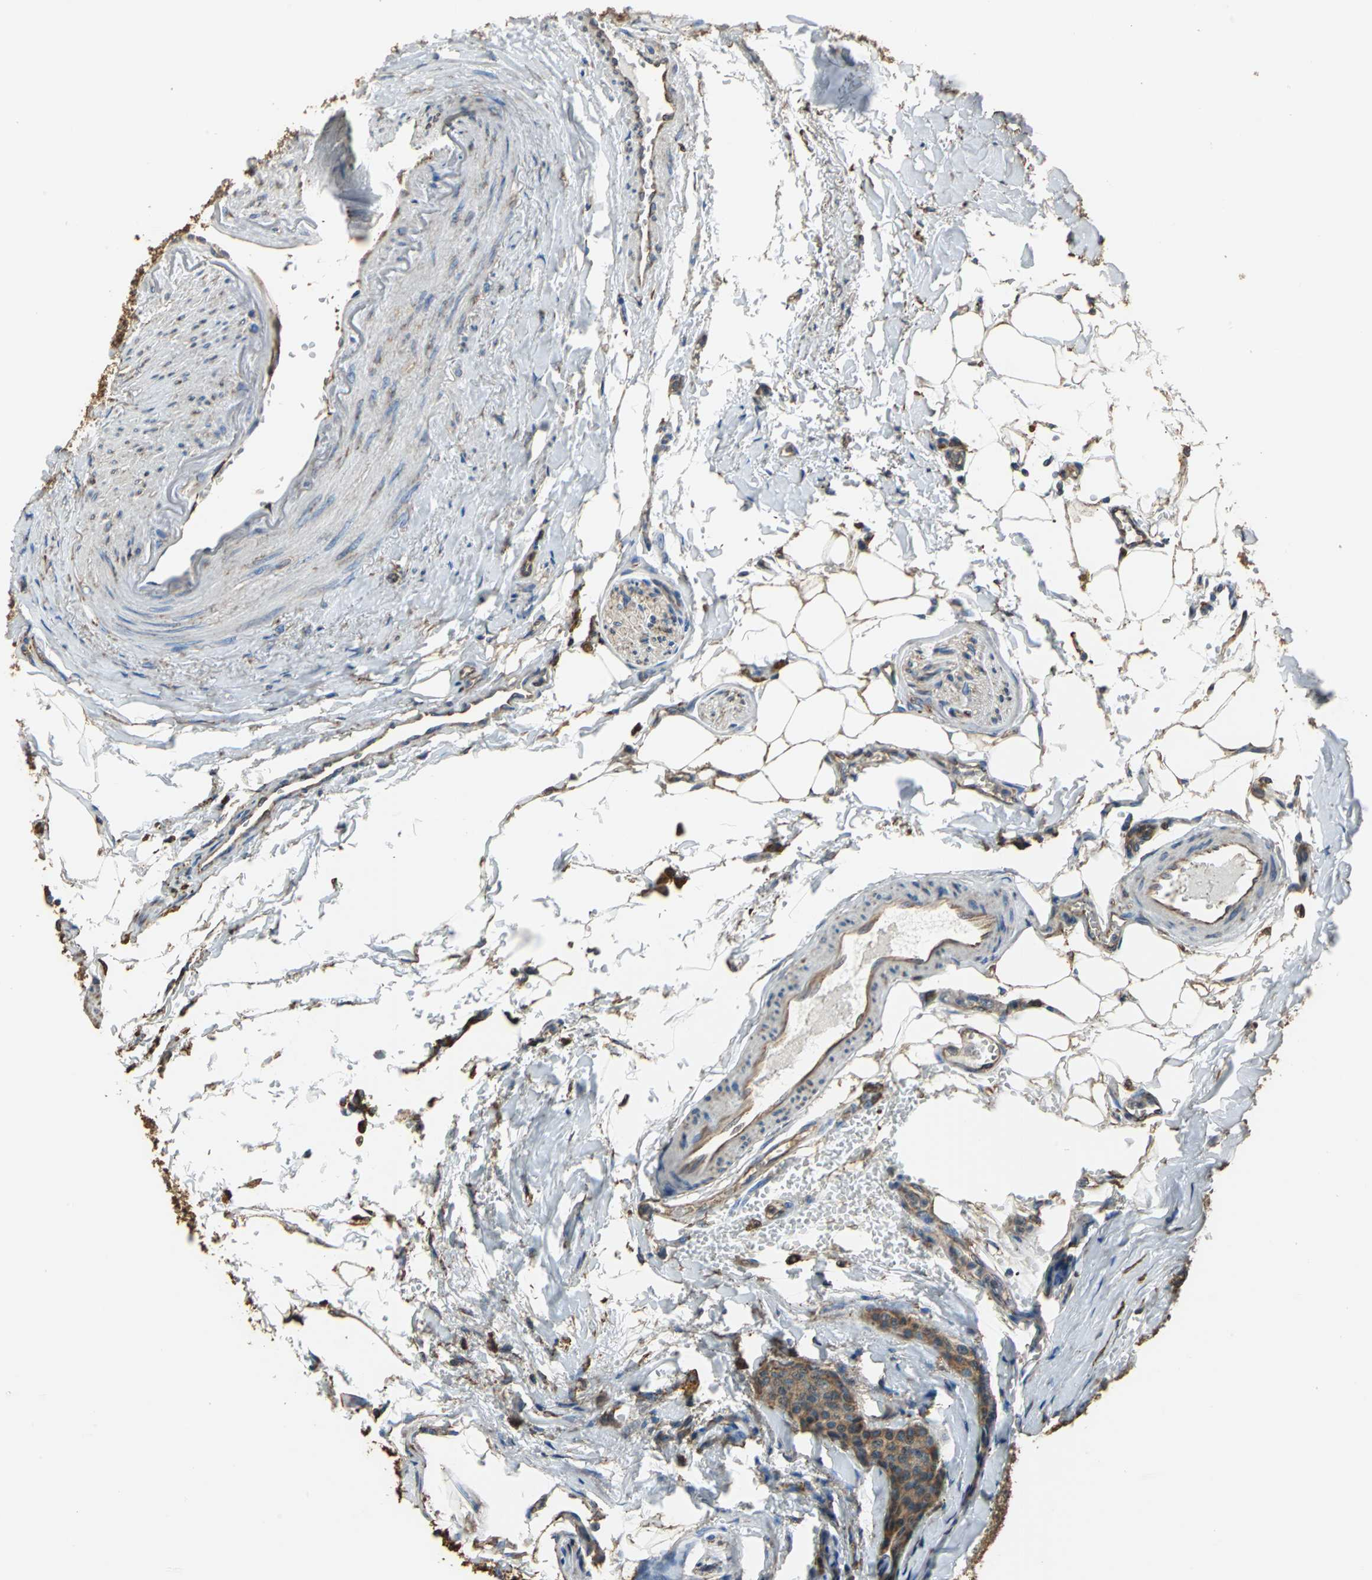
{"staining": {"intensity": "moderate", "quantity": ">75%", "location": "cytoplasmic/membranous"}, "tissue": "carcinoid", "cell_type": "Tumor cells", "image_type": "cancer", "snomed": [{"axis": "morphology", "description": "Carcinoid, malignant, NOS"}, {"axis": "topography", "description": "Colon"}], "caption": "Immunohistochemical staining of carcinoid (malignant) demonstrates medium levels of moderate cytoplasmic/membranous expression in about >75% of tumor cells.", "gene": "GPANK1", "patient": {"sex": "female", "age": 61}}